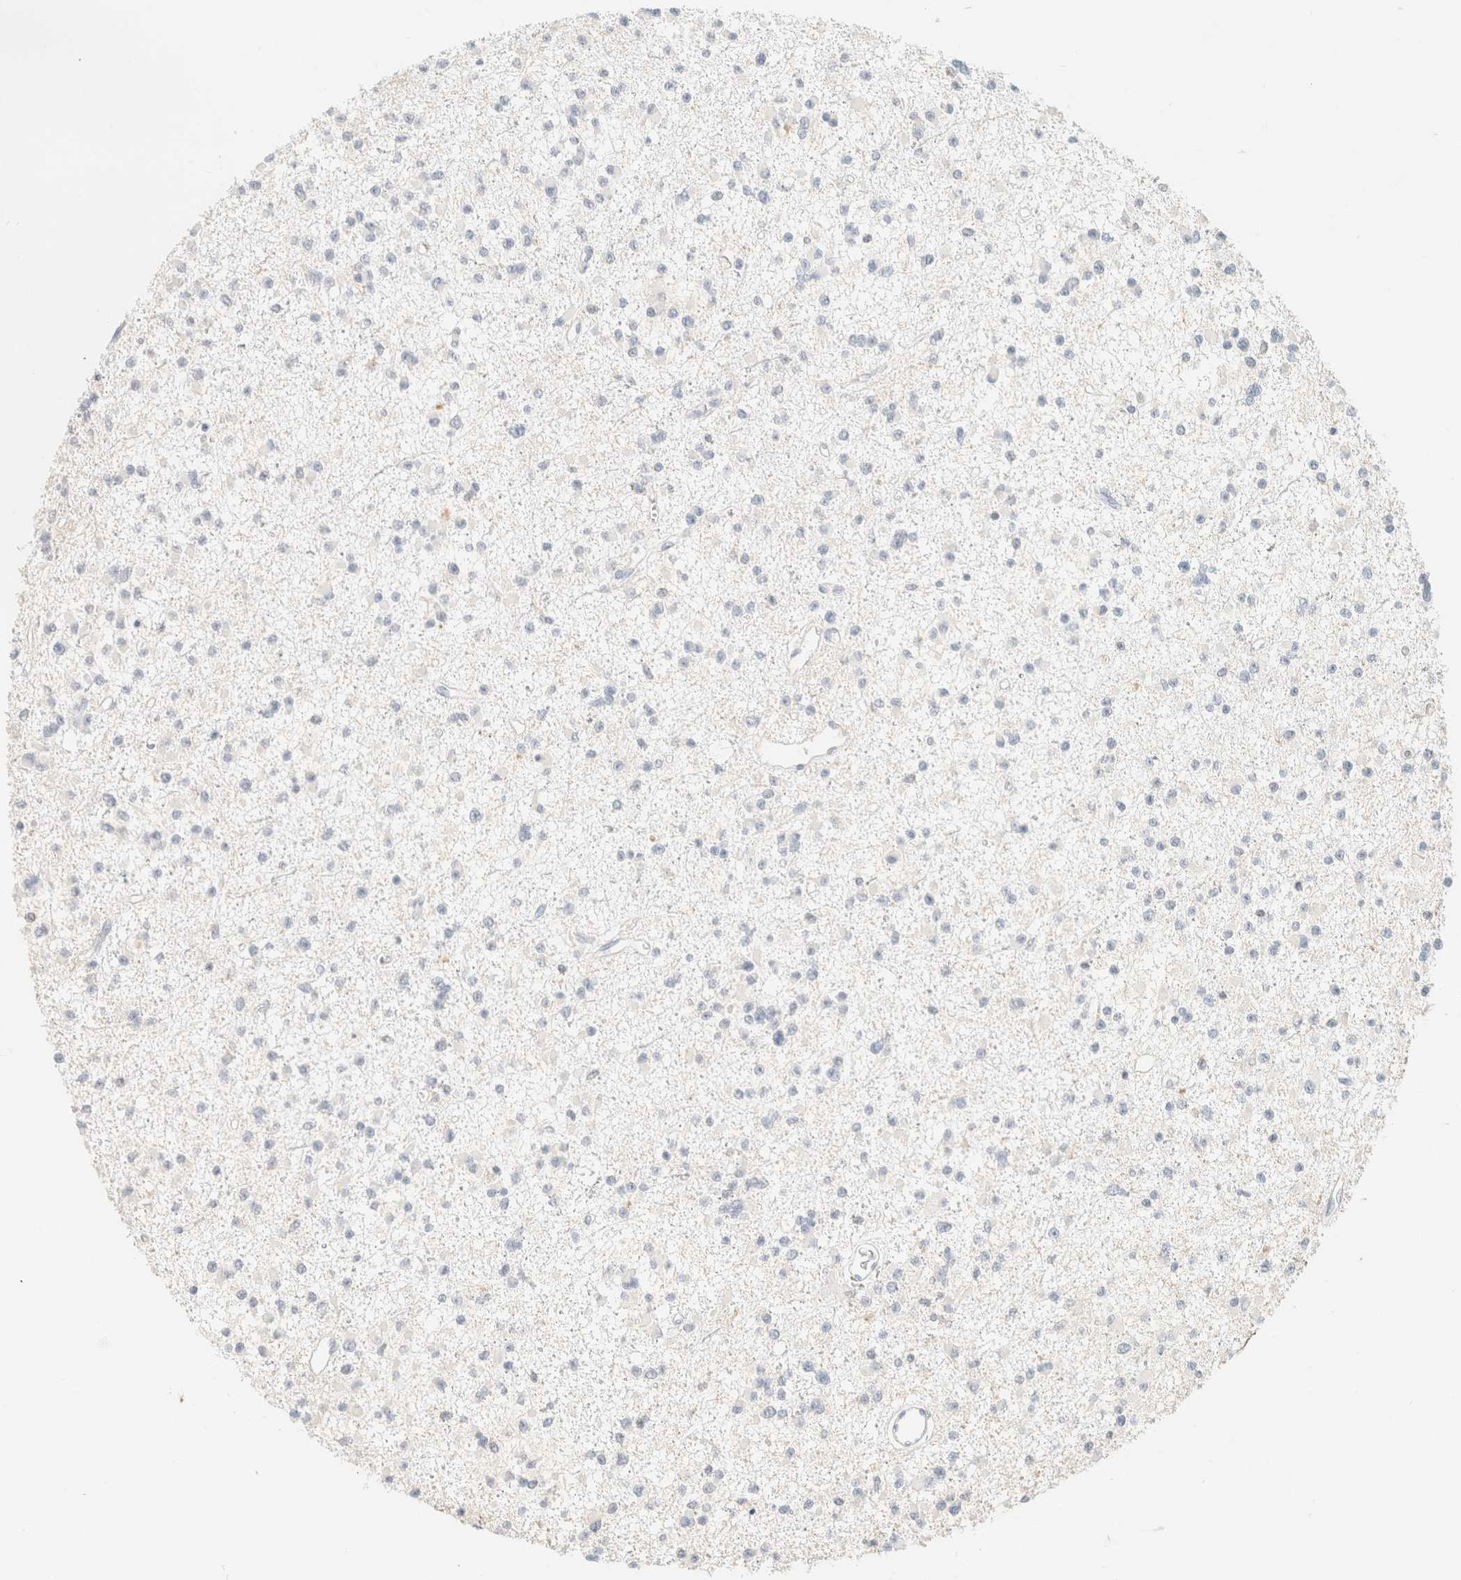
{"staining": {"intensity": "negative", "quantity": "none", "location": "none"}, "tissue": "glioma", "cell_type": "Tumor cells", "image_type": "cancer", "snomed": [{"axis": "morphology", "description": "Glioma, malignant, Low grade"}, {"axis": "topography", "description": "Brain"}], "caption": "Immunohistochemical staining of human glioma shows no significant positivity in tumor cells.", "gene": "TIMD4", "patient": {"sex": "female", "age": 22}}